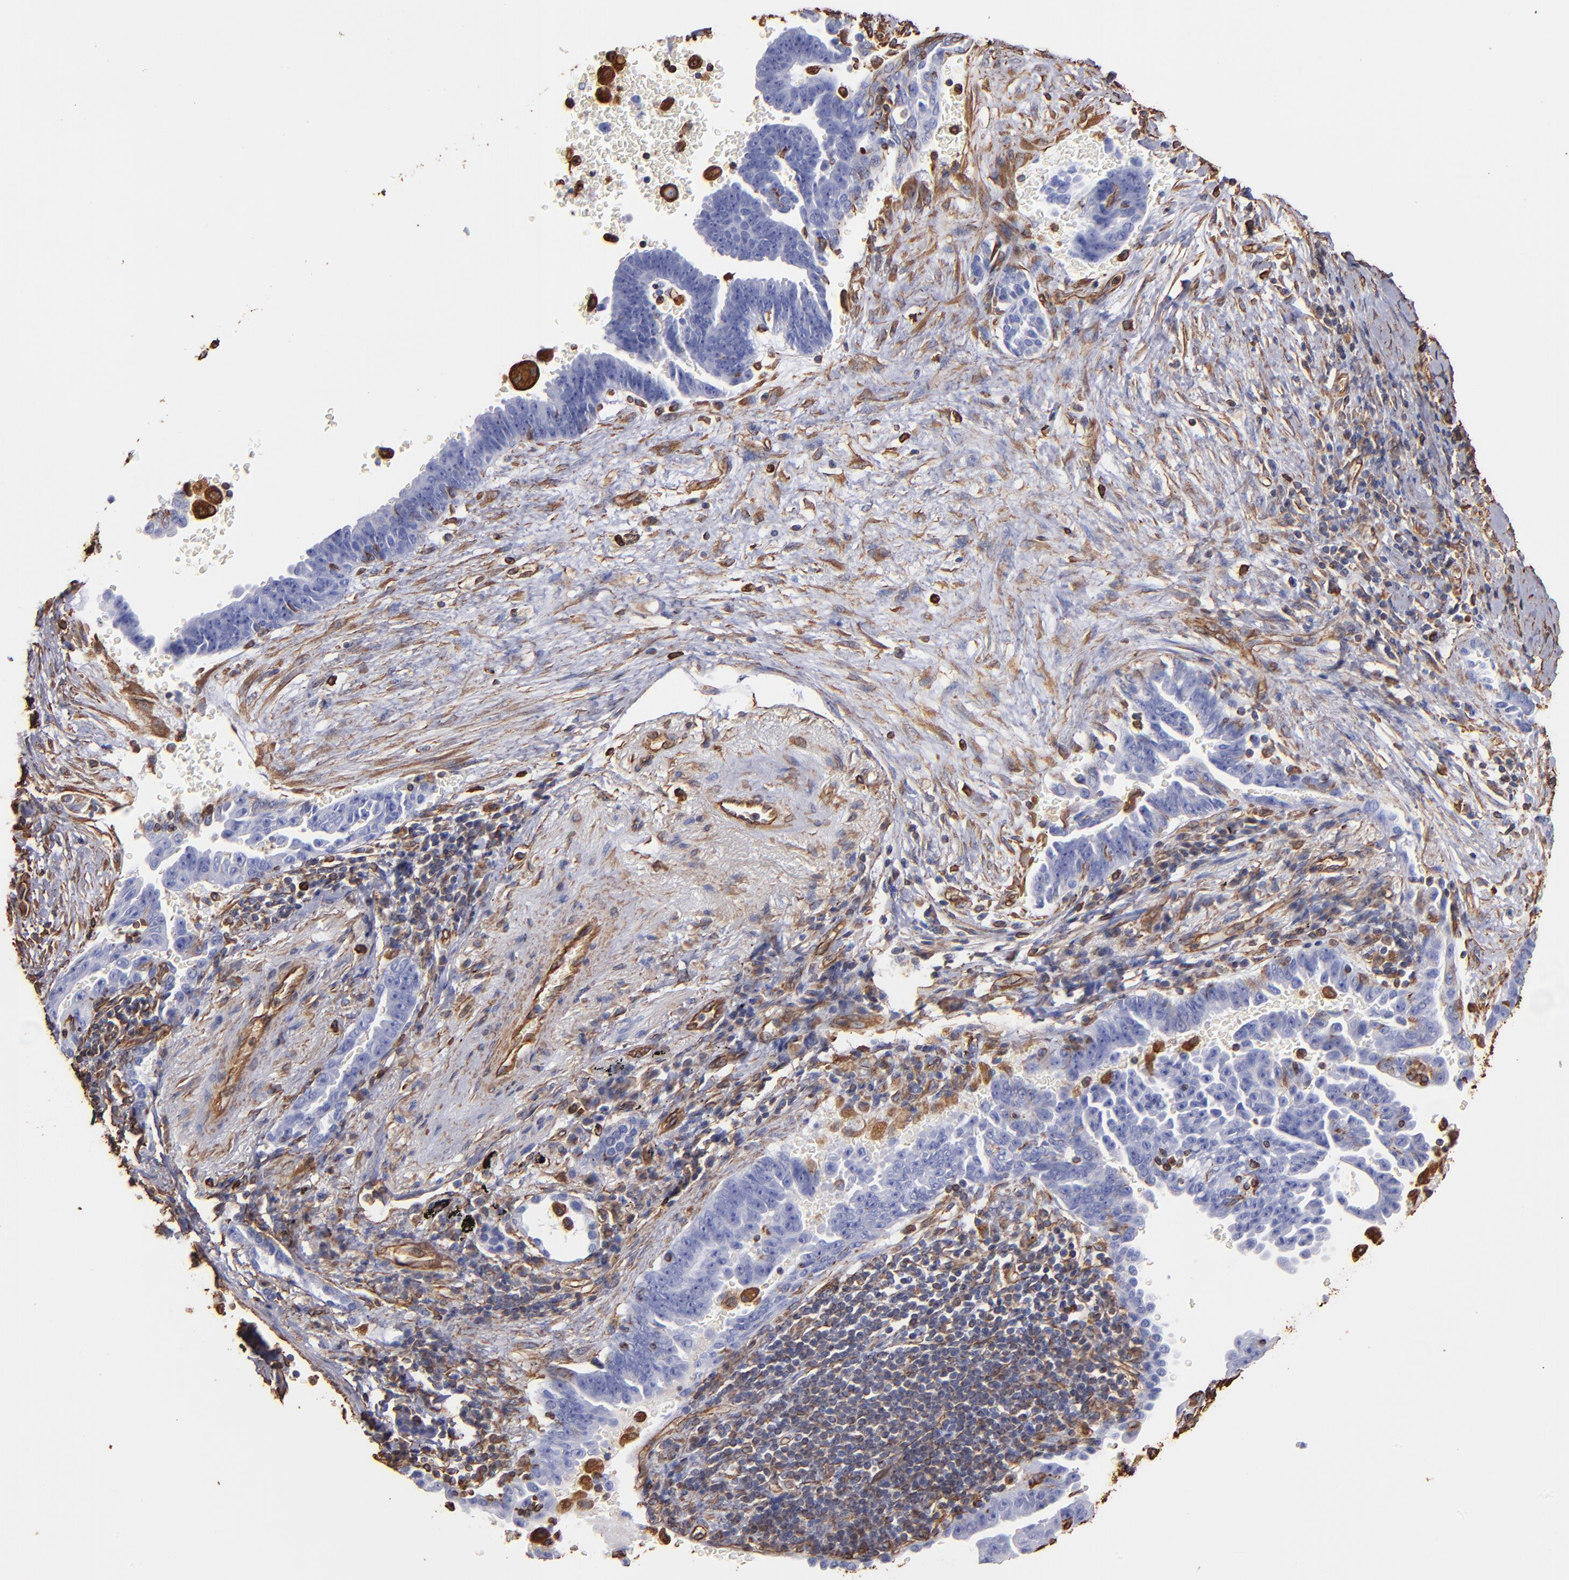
{"staining": {"intensity": "negative", "quantity": "none", "location": "none"}, "tissue": "lung cancer", "cell_type": "Tumor cells", "image_type": "cancer", "snomed": [{"axis": "morphology", "description": "Adenocarcinoma, NOS"}, {"axis": "topography", "description": "Lung"}], "caption": "Immunohistochemistry (IHC) photomicrograph of human lung cancer stained for a protein (brown), which shows no expression in tumor cells.", "gene": "VIM", "patient": {"sex": "female", "age": 64}}